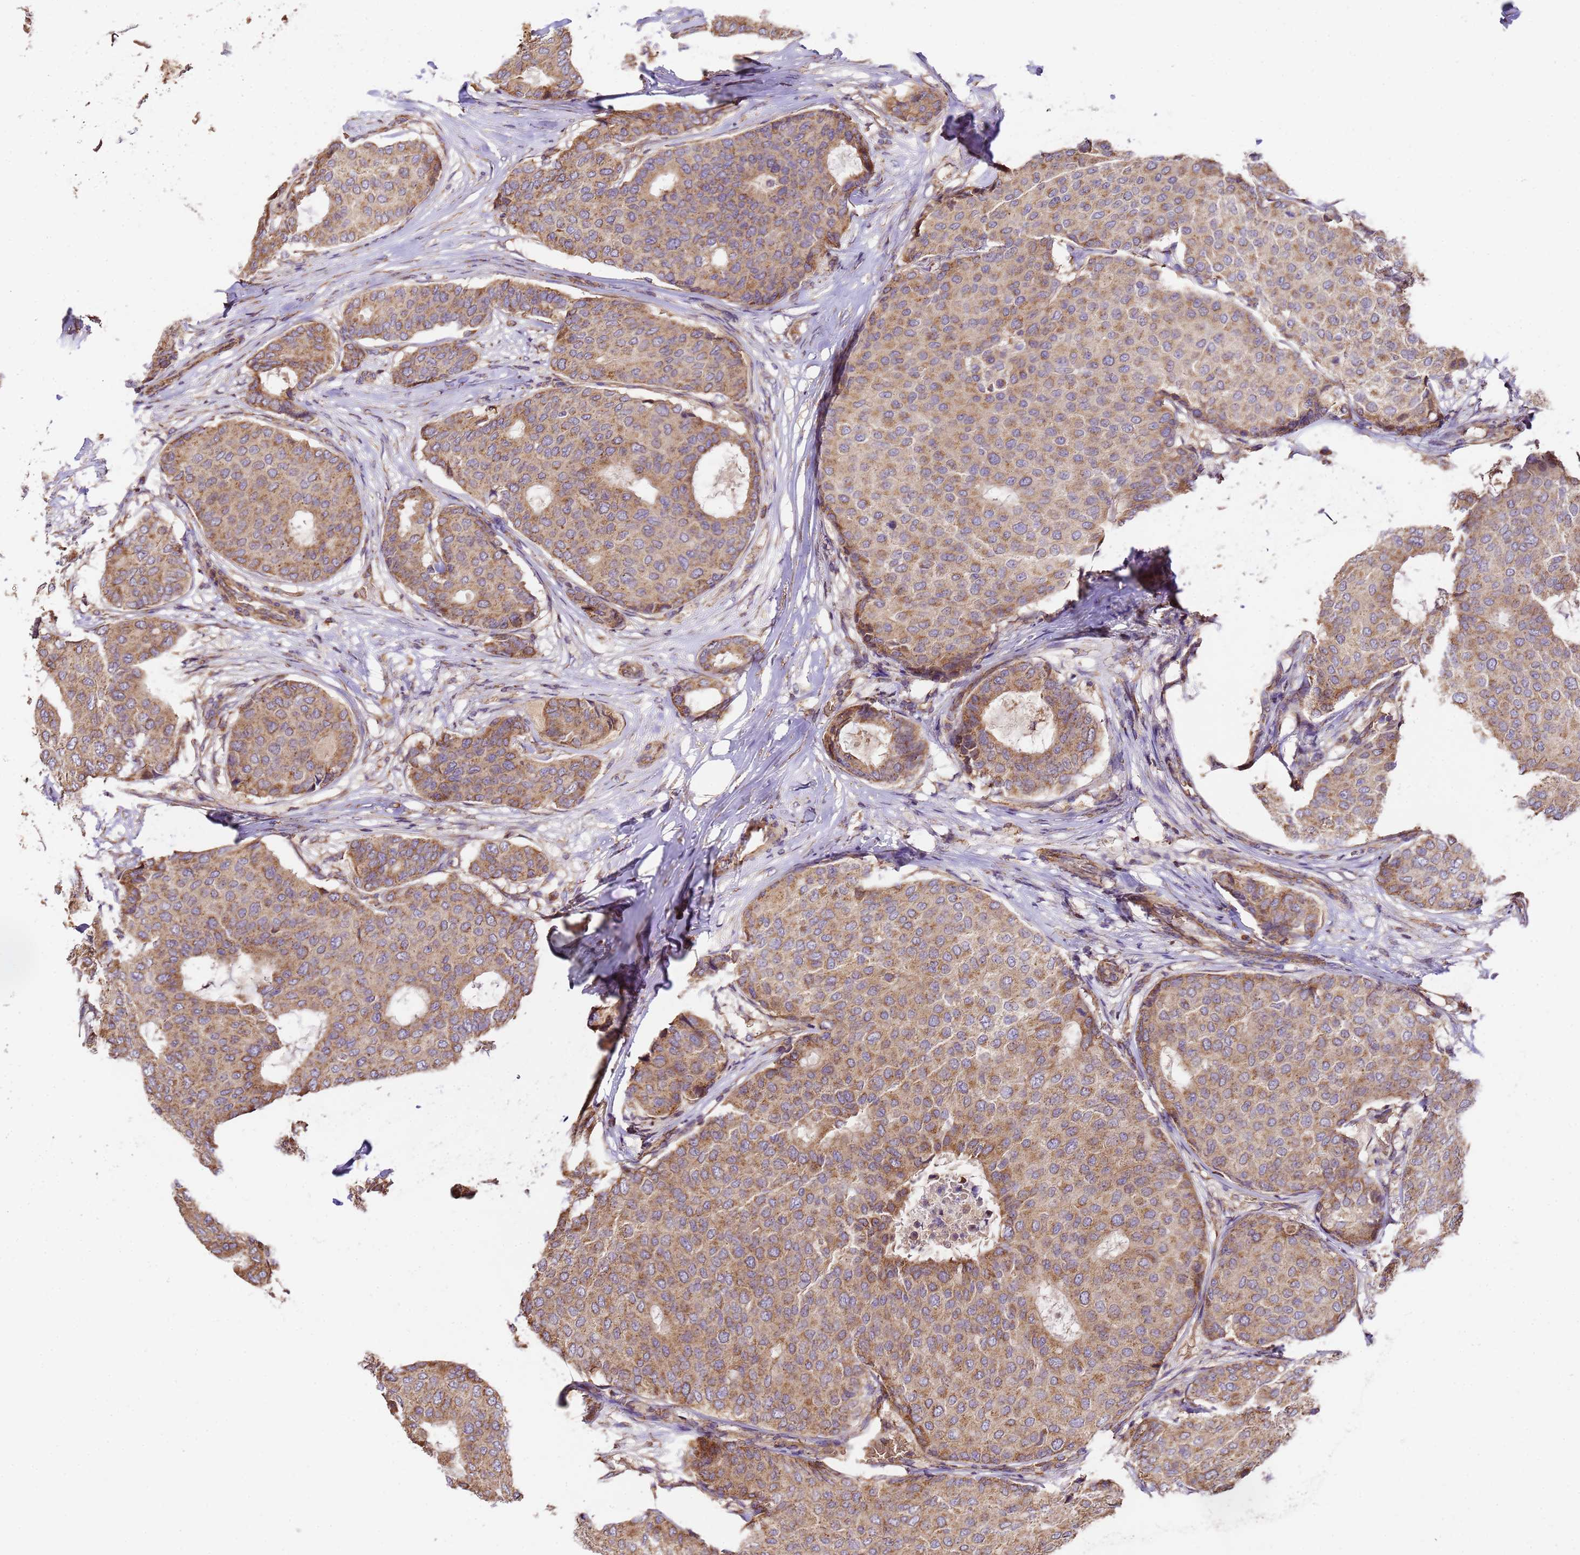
{"staining": {"intensity": "moderate", "quantity": ">75%", "location": "cytoplasmic/membranous"}, "tissue": "breast cancer", "cell_type": "Tumor cells", "image_type": "cancer", "snomed": [{"axis": "morphology", "description": "Duct carcinoma"}, {"axis": "topography", "description": "Breast"}], "caption": "Brown immunohistochemical staining in human breast infiltrating ductal carcinoma exhibits moderate cytoplasmic/membranous expression in about >75% of tumor cells. (Stains: DAB (3,3'-diaminobenzidine) in brown, nuclei in blue, Microscopy: brightfield microscopy at high magnification).", "gene": "LRRIQ1", "patient": {"sex": "female", "age": 75}}